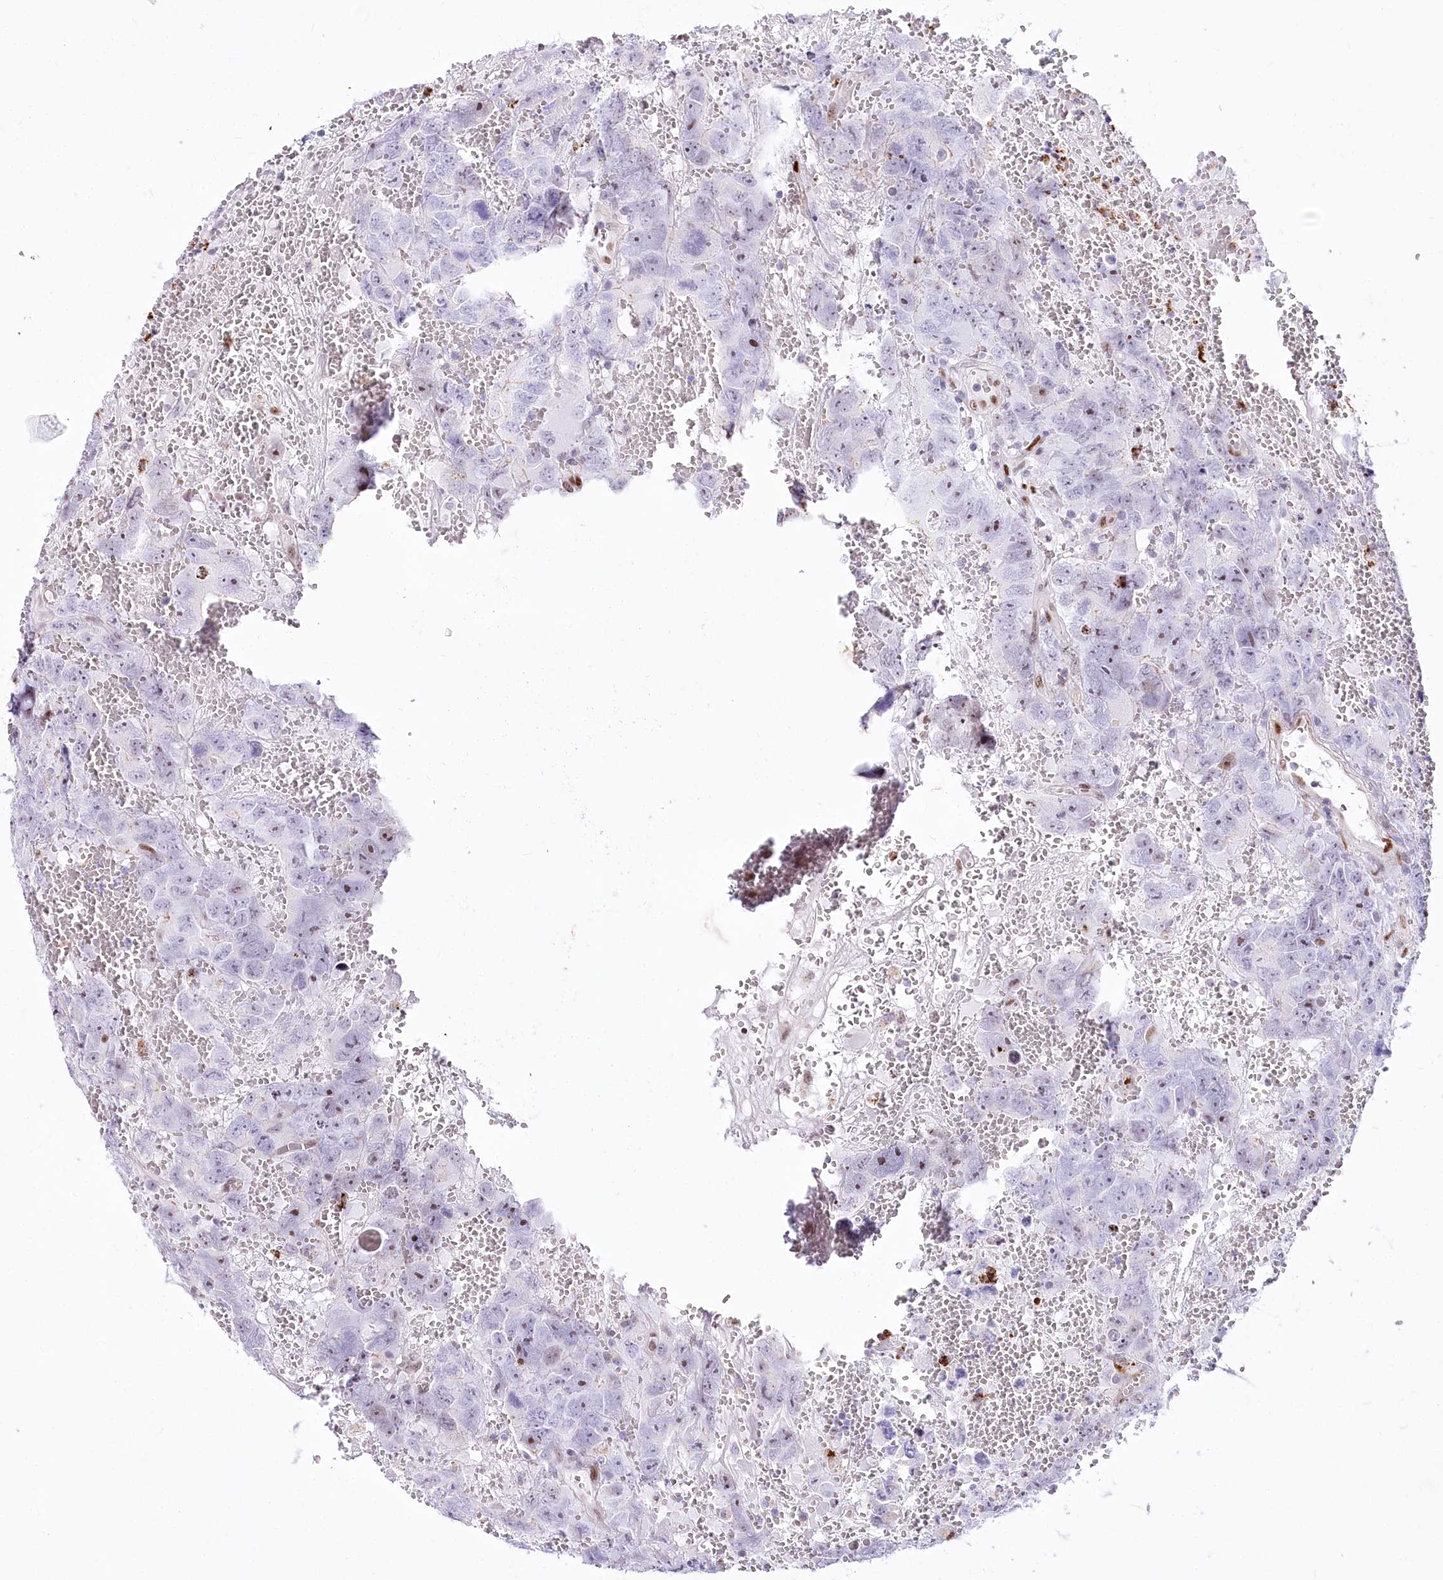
{"staining": {"intensity": "weak", "quantity": "<25%", "location": "nuclear"}, "tissue": "testis cancer", "cell_type": "Tumor cells", "image_type": "cancer", "snomed": [{"axis": "morphology", "description": "Carcinoma, Embryonal, NOS"}, {"axis": "topography", "description": "Testis"}], "caption": "This image is of embryonal carcinoma (testis) stained with immunohistochemistry (IHC) to label a protein in brown with the nuclei are counter-stained blue. There is no staining in tumor cells.", "gene": "PTMS", "patient": {"sex": "male", "age": 45}}